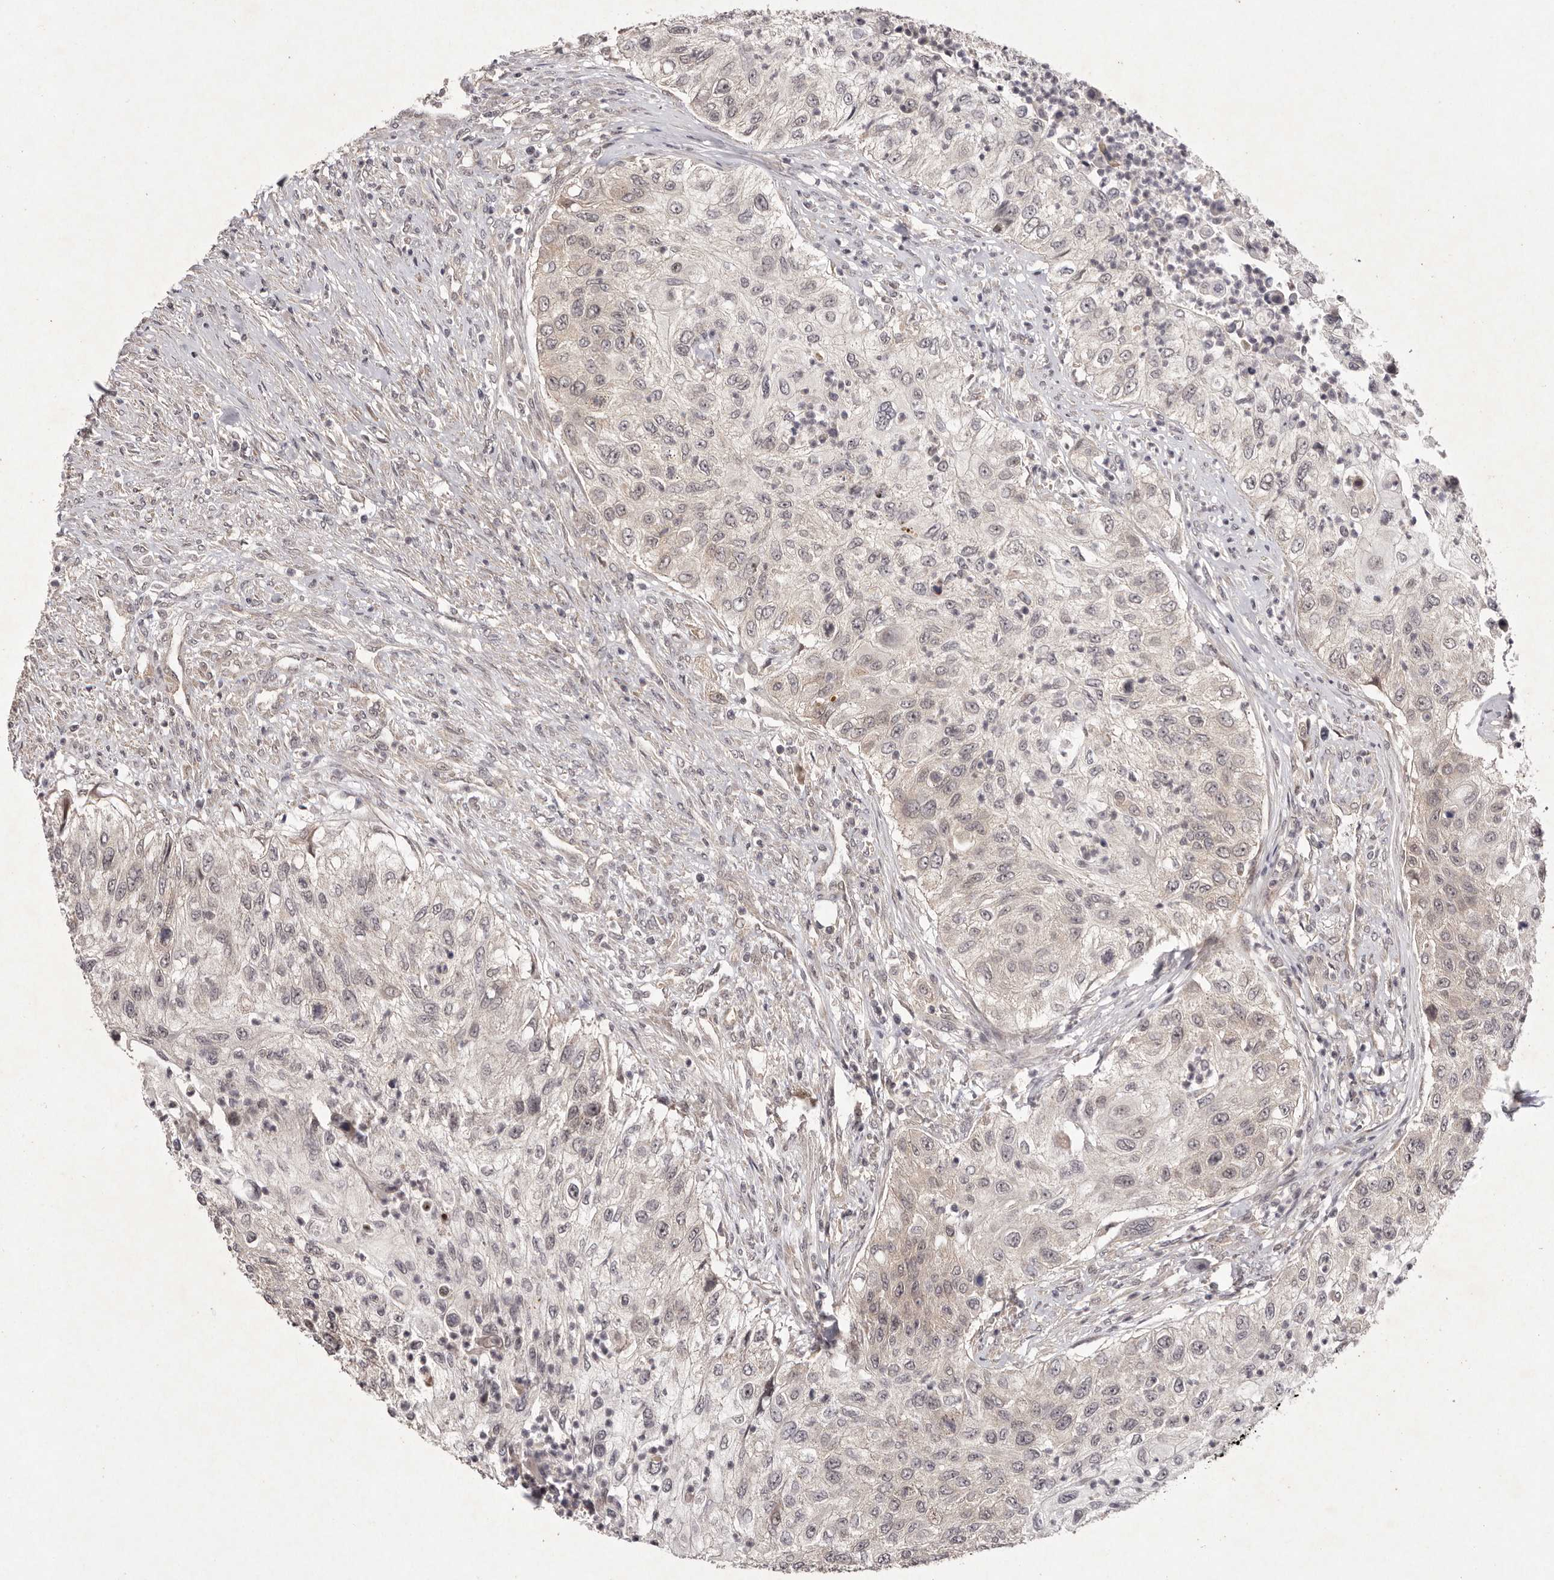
{"staining": {"intensity": "negative", "quantity": "none", "location": "none"}, "tissue": "urothelial cancer", "cell_type": "Tumor cells", "image_type": "cancer", "snomed": [{"axis": "morphology", "description": "Urothelial carcinoma, High grade"}, {"axis": "topography", "description": "Urinary bladder"}], "caption": "This is an immunohistochemistry (IHC) photomicrograph of human high-grade urothelial carcinoma. There is no staining in tumor cells.", "gene": "BUD31", "patient": {"sex": "female", "age": 60}}